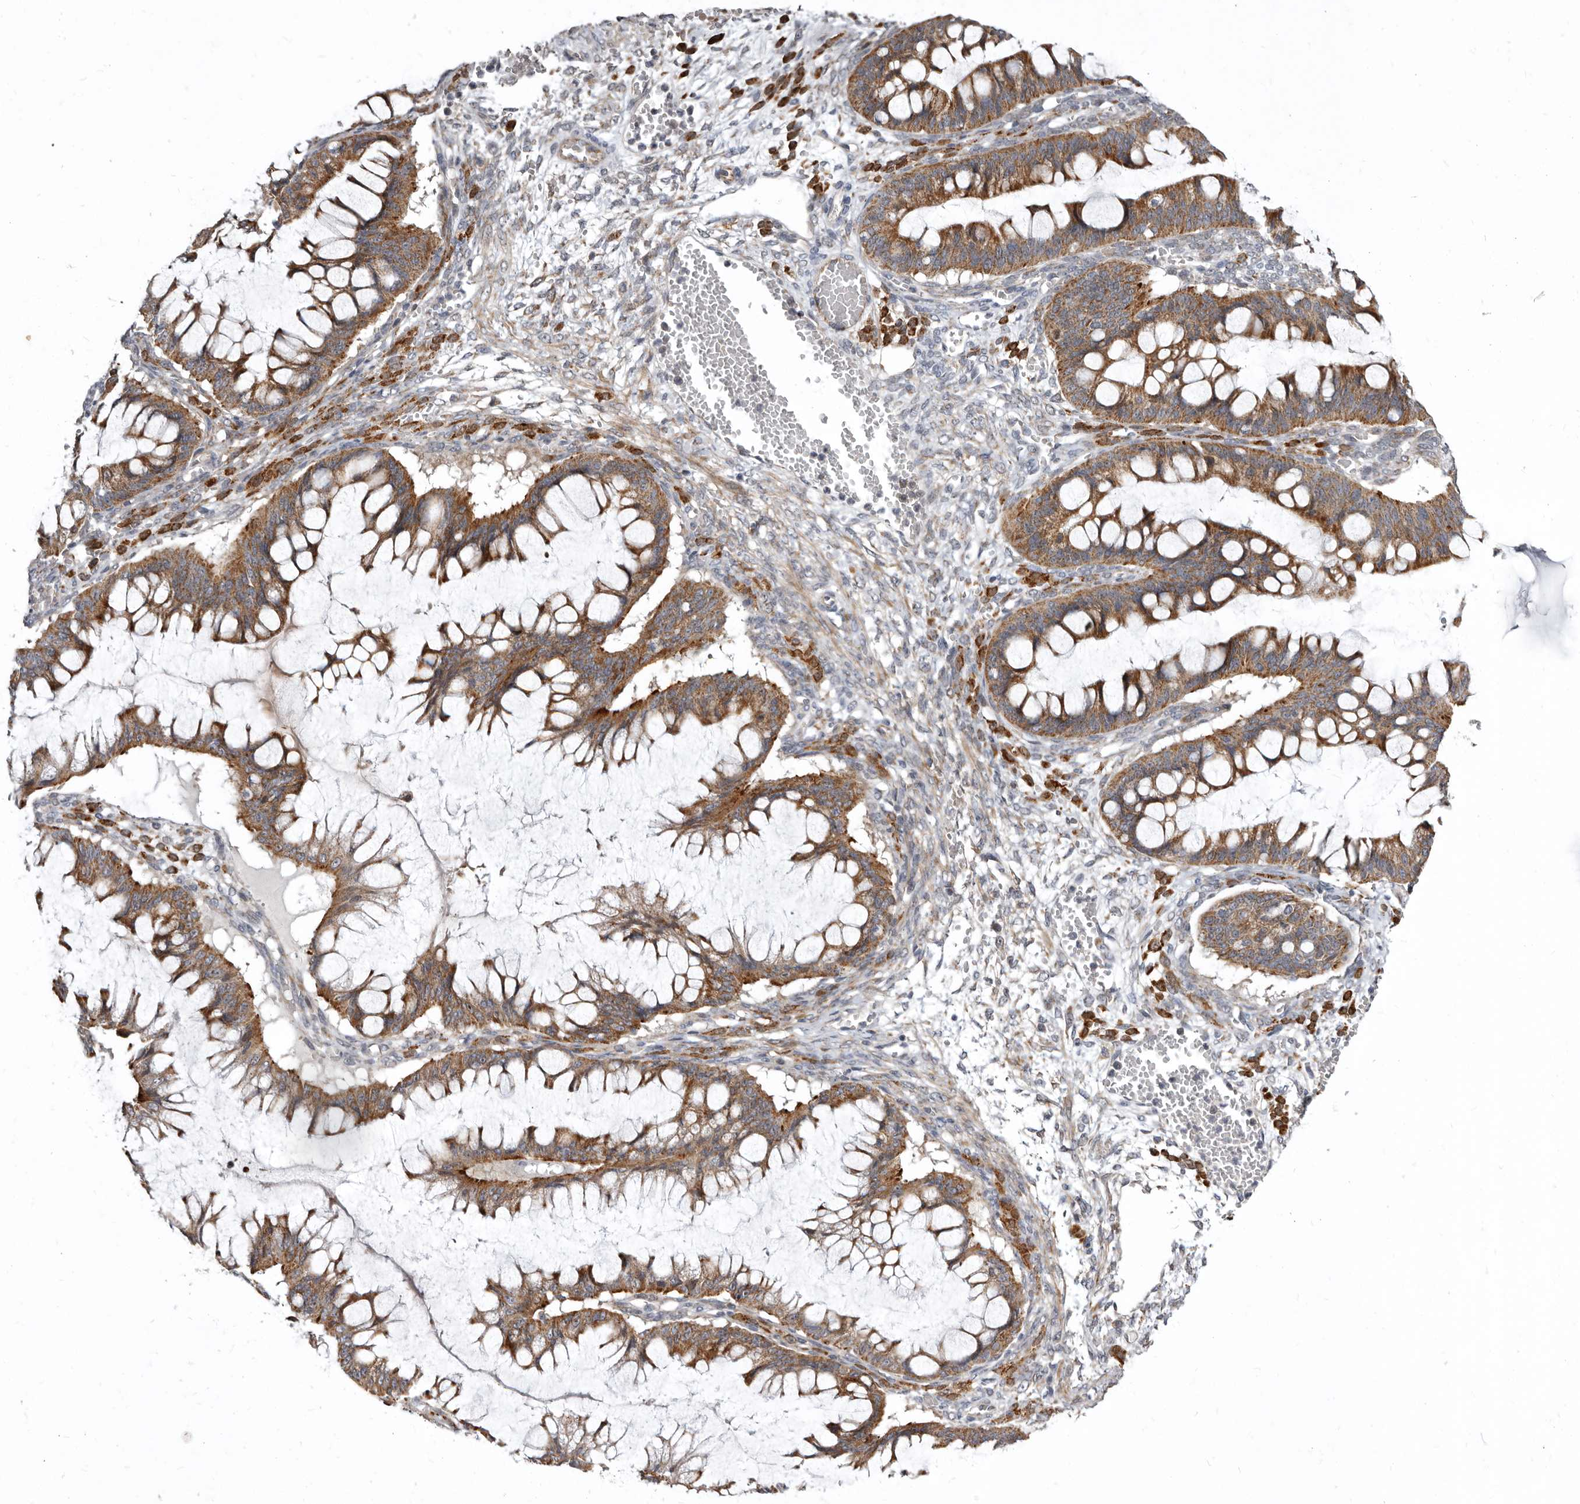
{"staining": {"intensity": "moderate", "quantity": ">75%", "location": "cytoplasmic/membranous"}, "tissue": "ovarian cancer", "cell_type": "Tumor cells", "image_type": "cancer", "snomed": [{"axis": "morphology", "description": "Cystadenocarcinoma, mucinous, NOS"}, {"axis": "topography", "description": "Ovary"}], "caption": "Immunohistochemical staining of human ovarian mucinous cystadenocarcinoma displays medium levels of moderate cytoplasmic/membranous protein expression in approximately >75% of tumor cells.", "gene": "SMC4", "patient": {"sex": "female", "age": 73}}